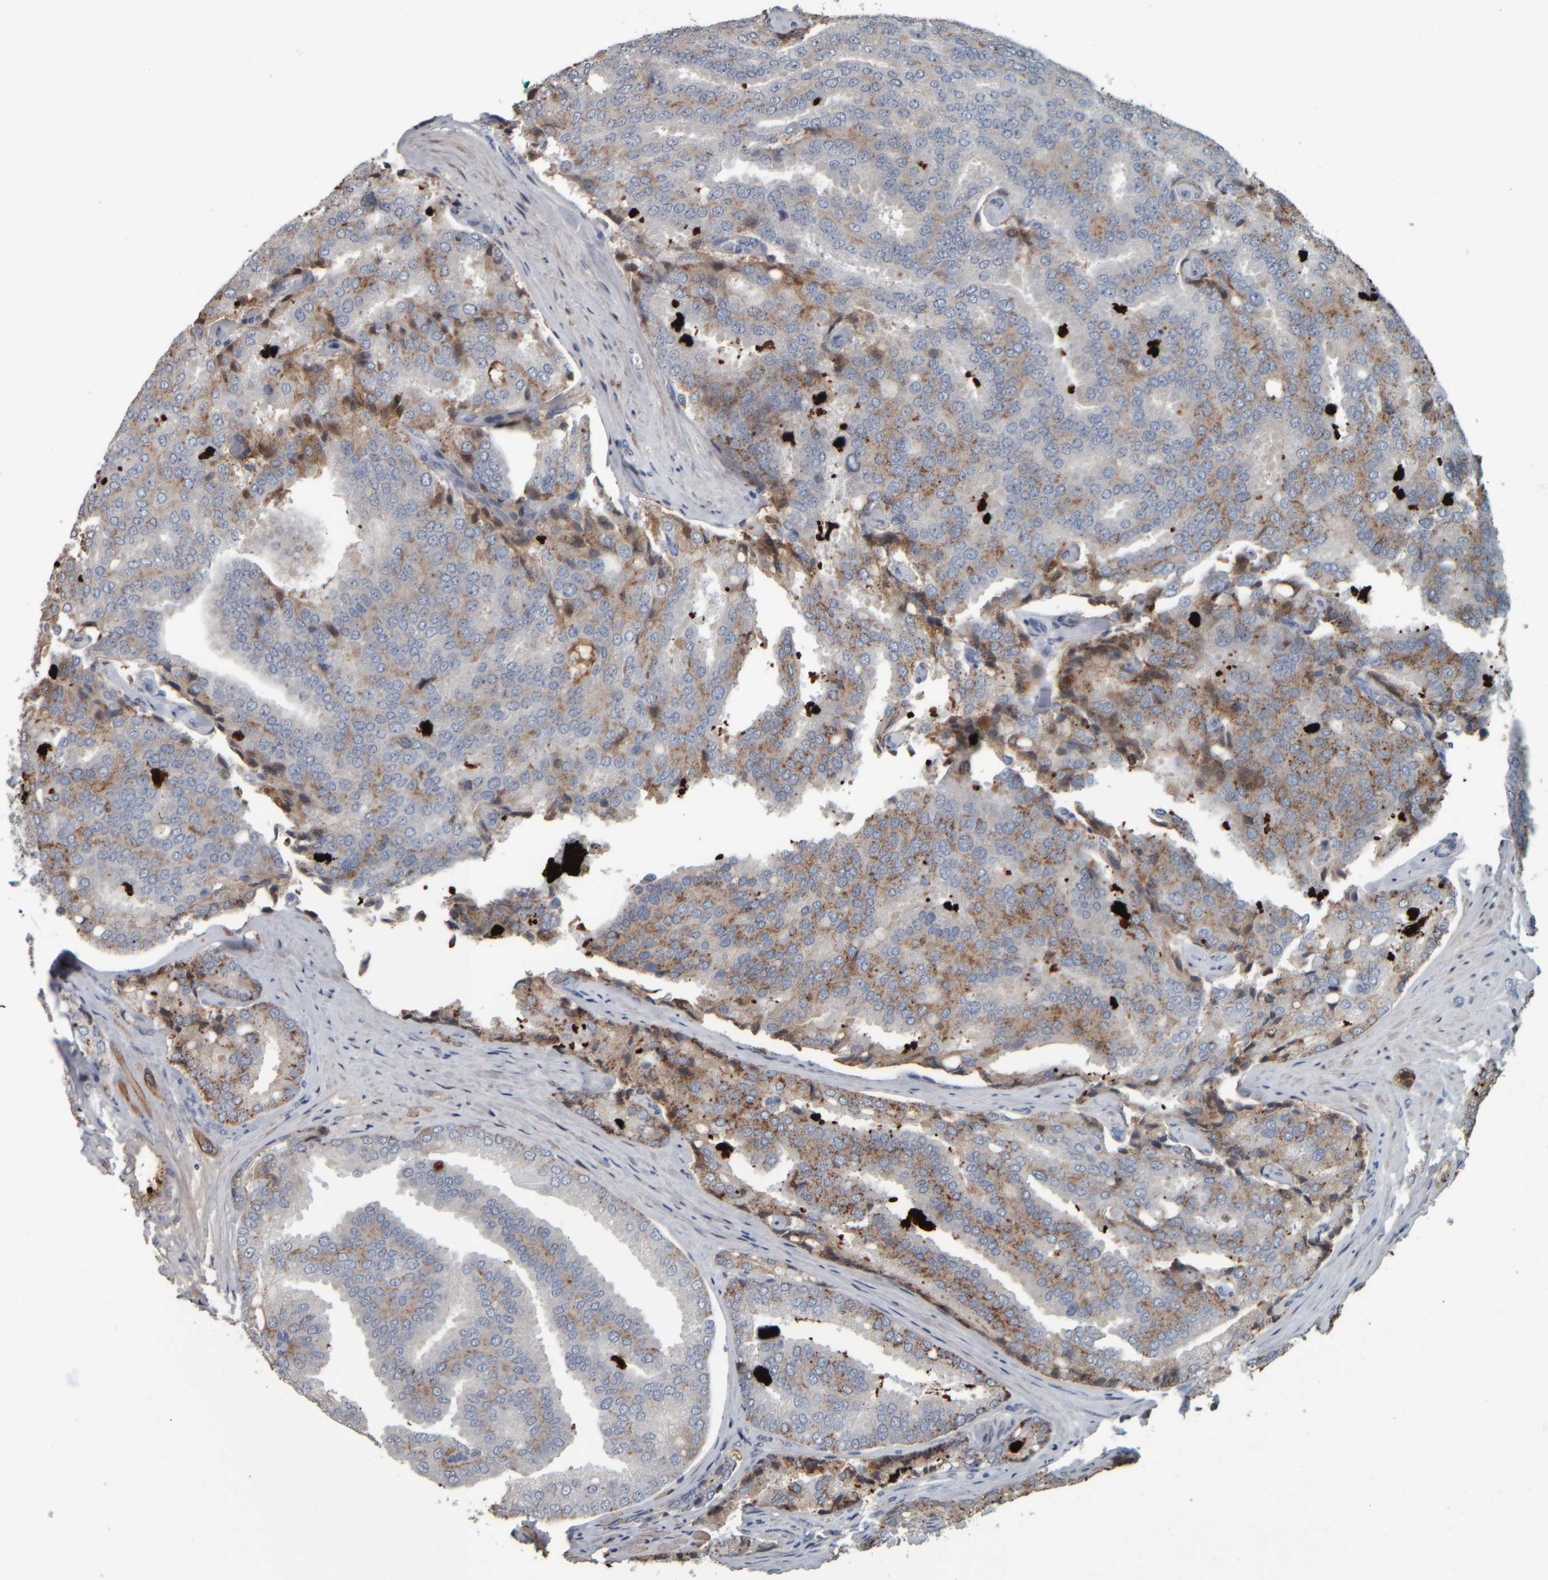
{"staining": {"intensity": "moderate", "quantity": "25%-75%", "location": "cytoplasmic/membranous"}, "tissue": "prostate cancer", "cell_type": "Tumor cells", "image_type": "cancer", "snomed": [{"axis": "morphology", "description": "Adenocarcinoma, High grade"}, {"axis": "topography", "description": "Prostate"}], "caption": "Immunohistochemistry (IHC) histopathology image of neoplastic tissue: high-grade adenocarcinoma (prostate) stained using immunohistochemistry (IHC) shows medium levels of moderate protein expression localized specifically in the cytoplasmic/membranous of tumor cells, appearing as a cytoplasmic/membranous brown color.", "gene": "CAVIN4", "patient": {"sex": "male", "age": 50}}